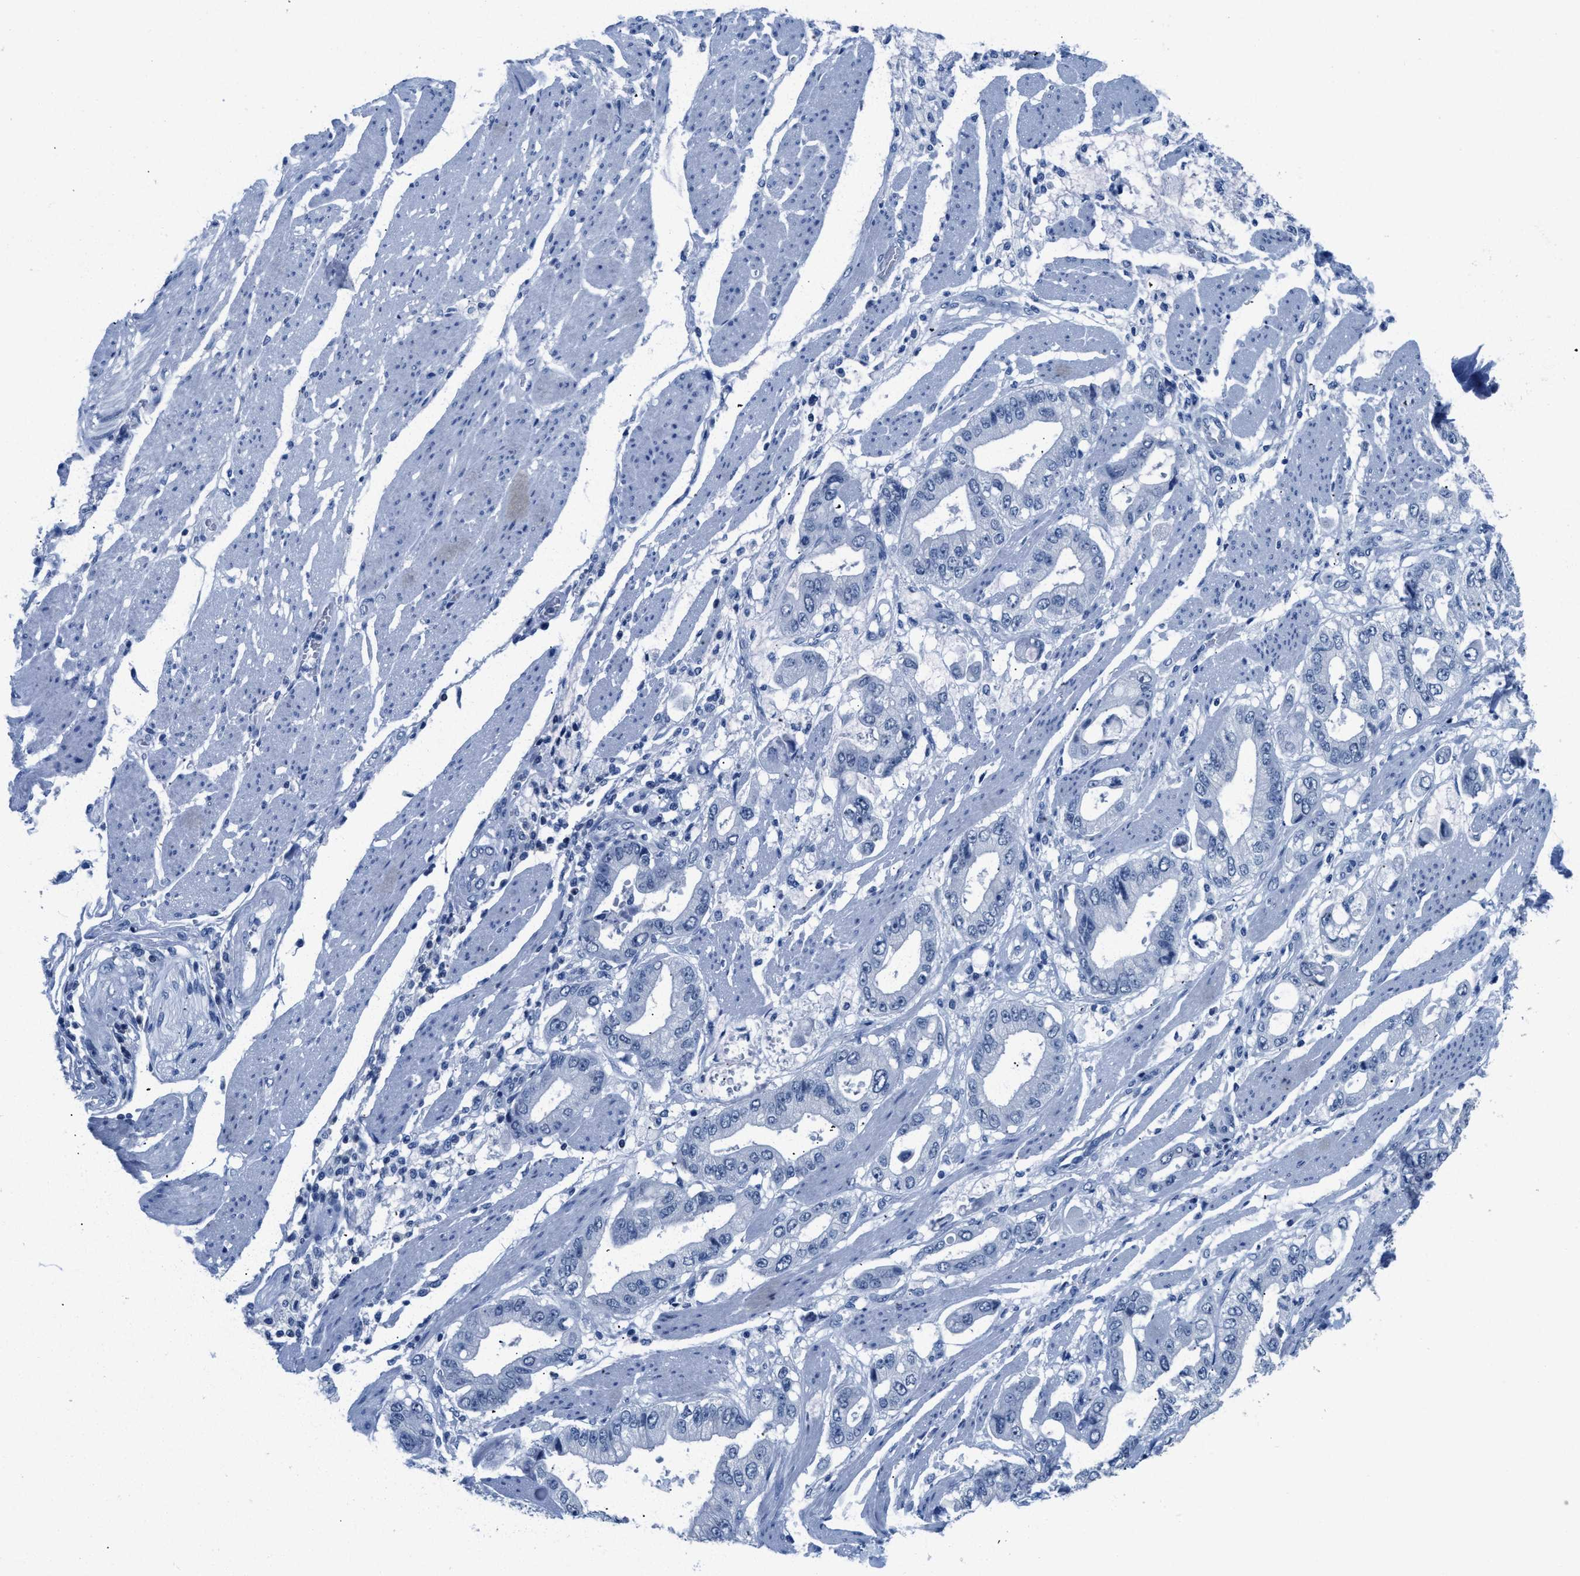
{"staining": {"intensity": "negative", "quantity": "none", "location": "none"}, "tissue": "stomach cancer", "cell_type": "Tumor cells", "image_type": "cancer", "snomed": [{"axis": "morphology", "description": "Normal tissue, NOS"}, {"axis": "morphology", "description": "Adenocarcinoma, NOS"}, {"axis": "topography", "description": "Stomach"}], "caption": "DAB immunohistochemical staining of human adenocarcinoma (stomach) exhibits no significant expression in tumor cells.", "gene": "NFATC2", "patient": {"sex": "male", "age": 62}}